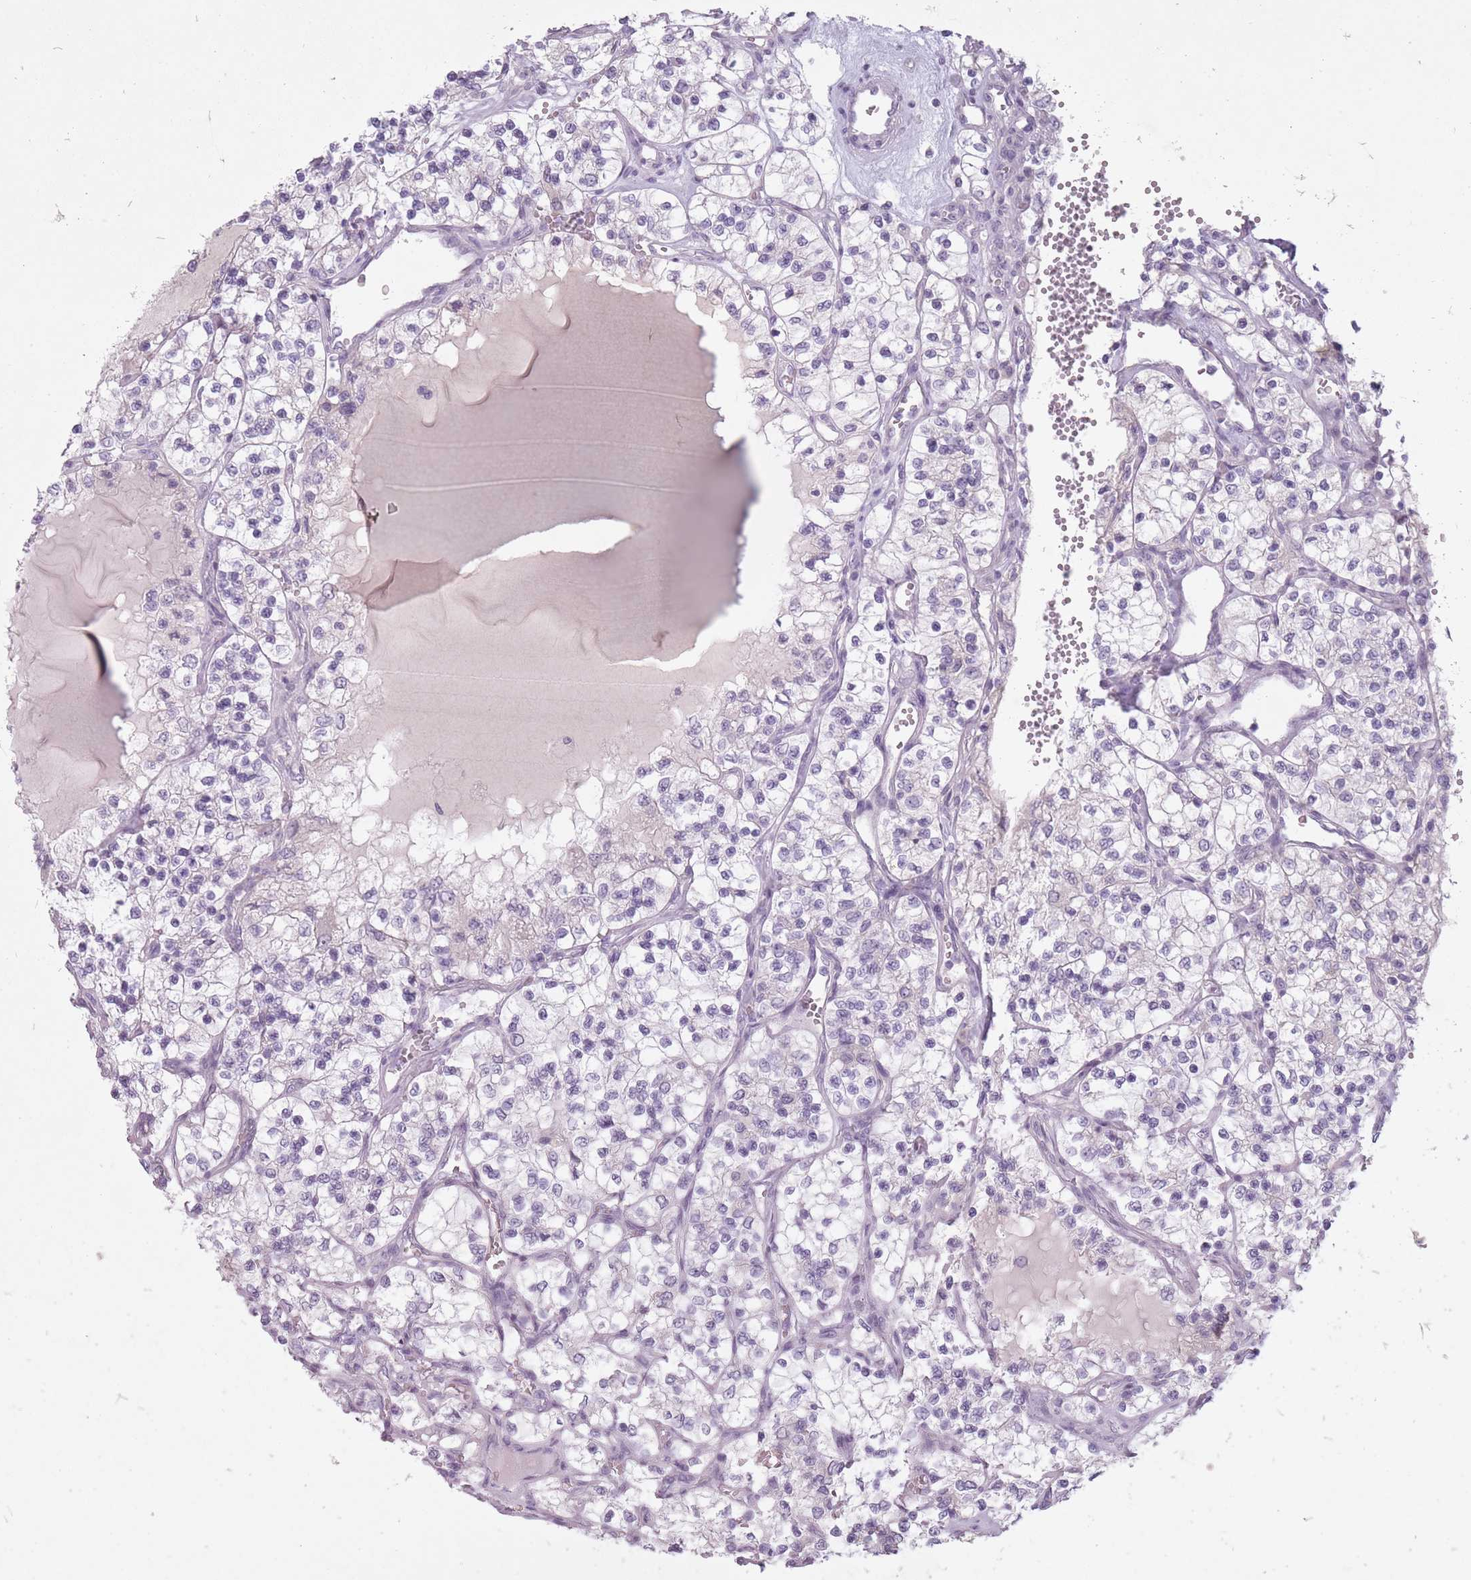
{"staining": {"intensity": "negative", "quantity": "none", "location": "none"}, "tissue": "renal cancer", "cell_type": "Tumor cells", "image_type": "cancer", "snomed": [{"axis": "morphology", "description": "Adenocarcinoma, NOS"}, {"axis": "topography", "description": "Kidney"}], "caption": "Immunohistochemical staining of adenocarcinoma (renal) displays no significant staining in tumor cells.", "gene": "FAM43B", "patient": {"sex": "female", "age": 69}}